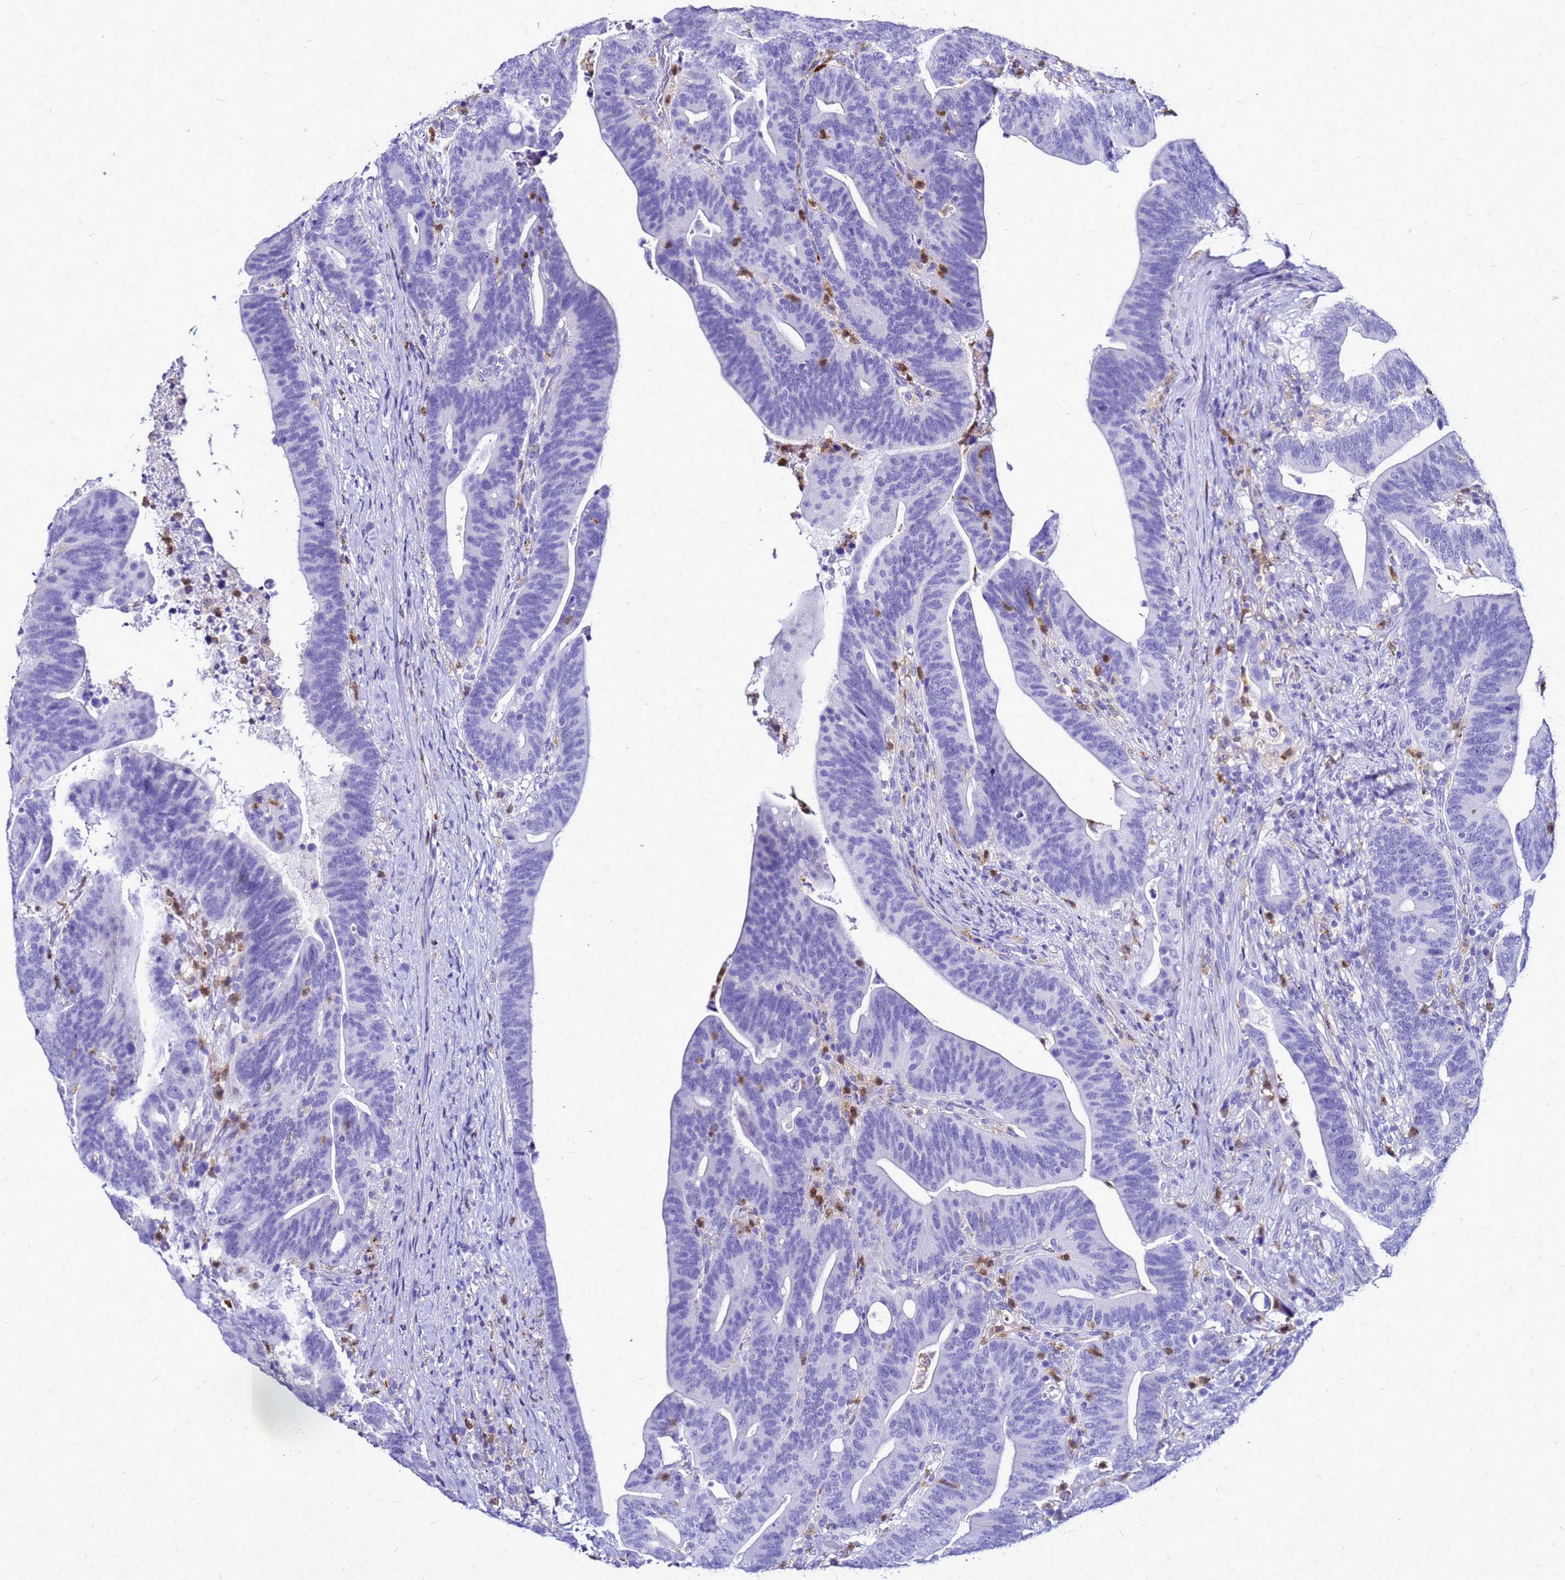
{"staining": {"intensity": "negative", "quantity": "none", "location": "none"}, "tissue": "colorectal cancer", "cell_type": "Tumor cells", "image_type": "cancer", "snomed": [{"axis": "morphology", "description": "Adenocarcinoma, NOS"}, {"axis": "topography", "description": "Colon"}], "caption": "IHC of colorectal adenocarcinoma demonstrates no staining in tumor cells.", "gene": "CSTA", "patient": {"sex": "female", "age": 66}}